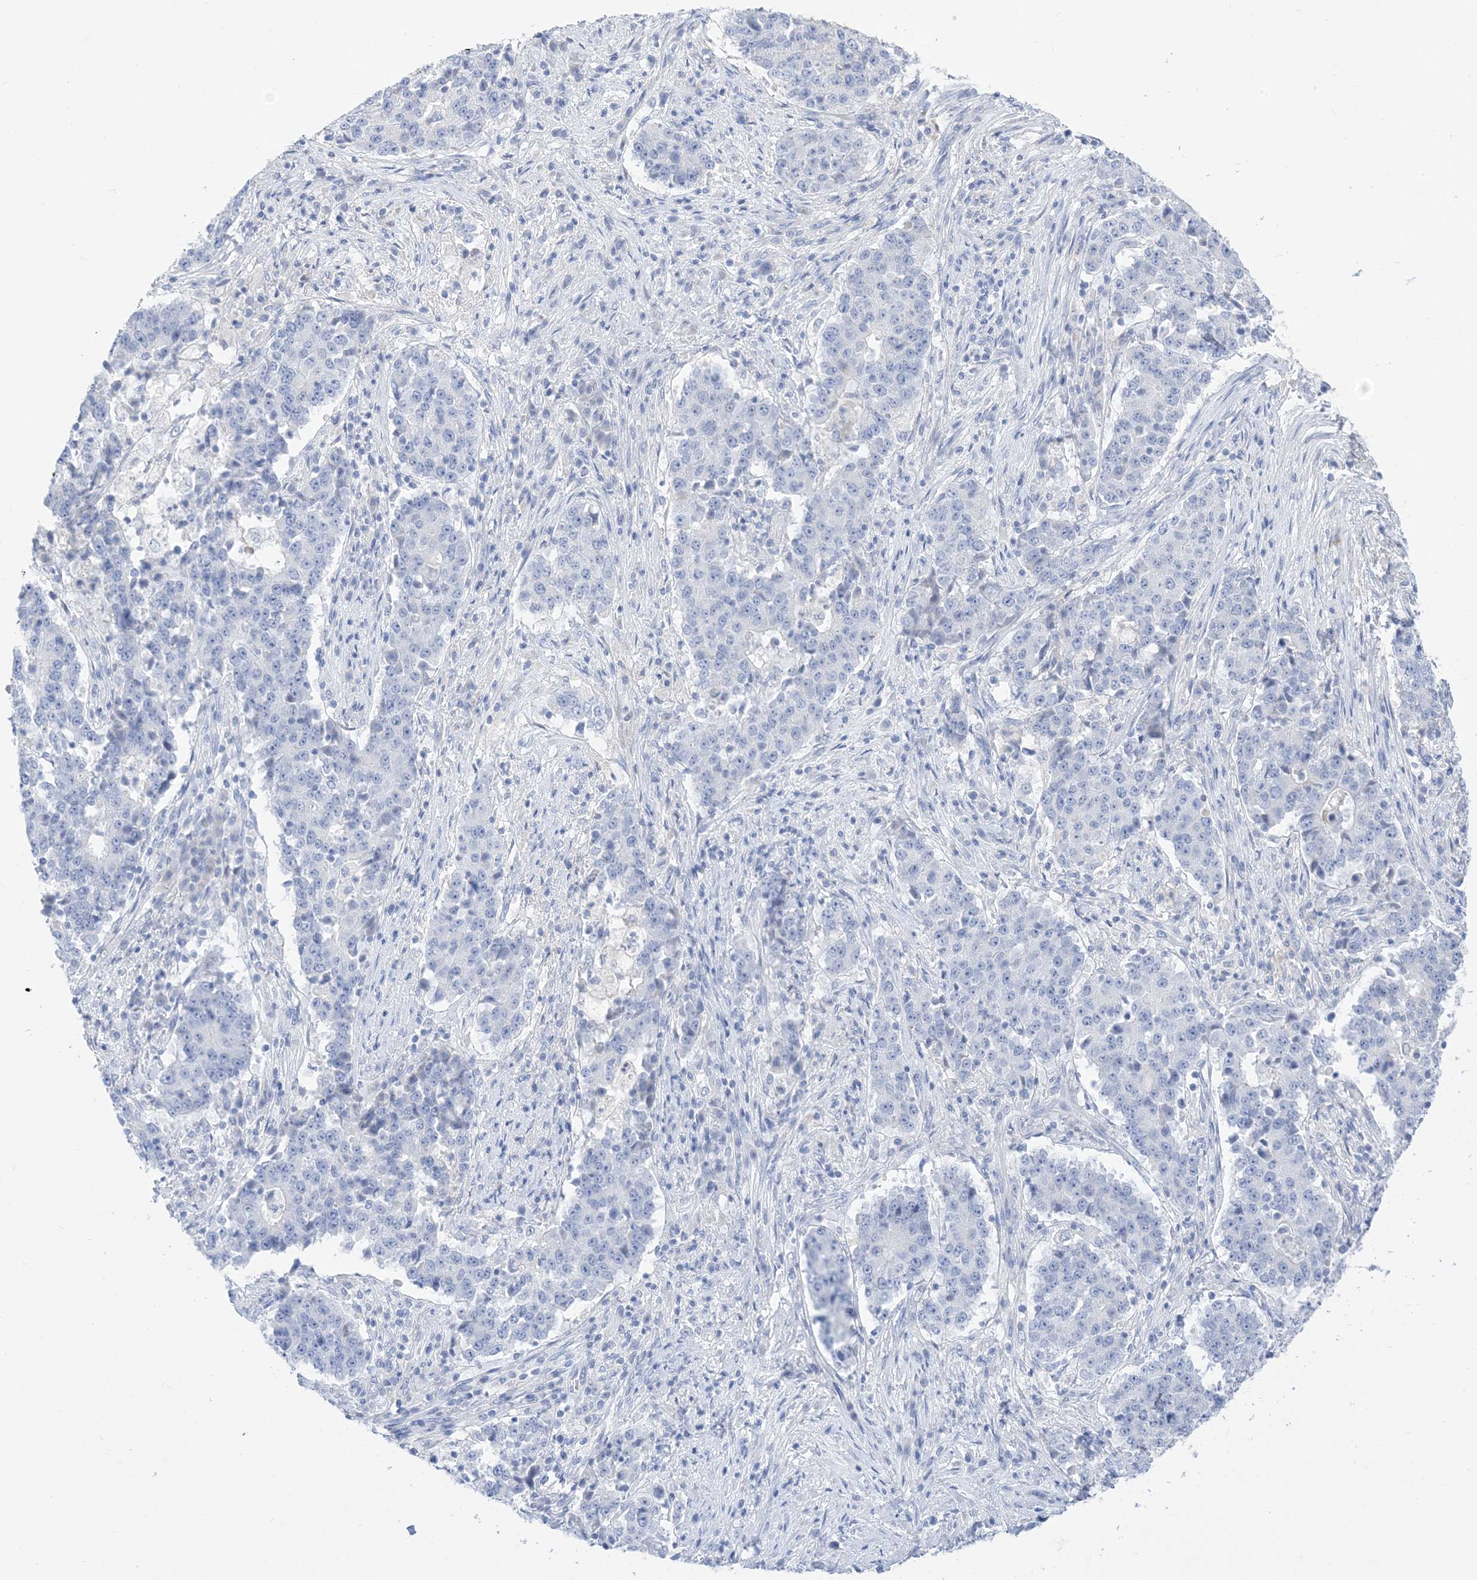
{"staining": {"intensity": "negative", "quantity": "none", "location": "none"}, "tissue": "stomach cancer", "cell_type": "Tumor cells", "image_type": "cancer", "snomed": [{"axis": "morphology", "description": "Adenocarcinoma, NOS"}, {"axis": "topography", "description": "Stomach"}], "caption": "Immunohistochemistry histopathology image of human stomach cancer (adenocarcinoma) stained for a protein (brown), which demonstrates no expression in tumor cells.", "gene": "MUC17", "patient": {"sex": "male", "age": 59}}